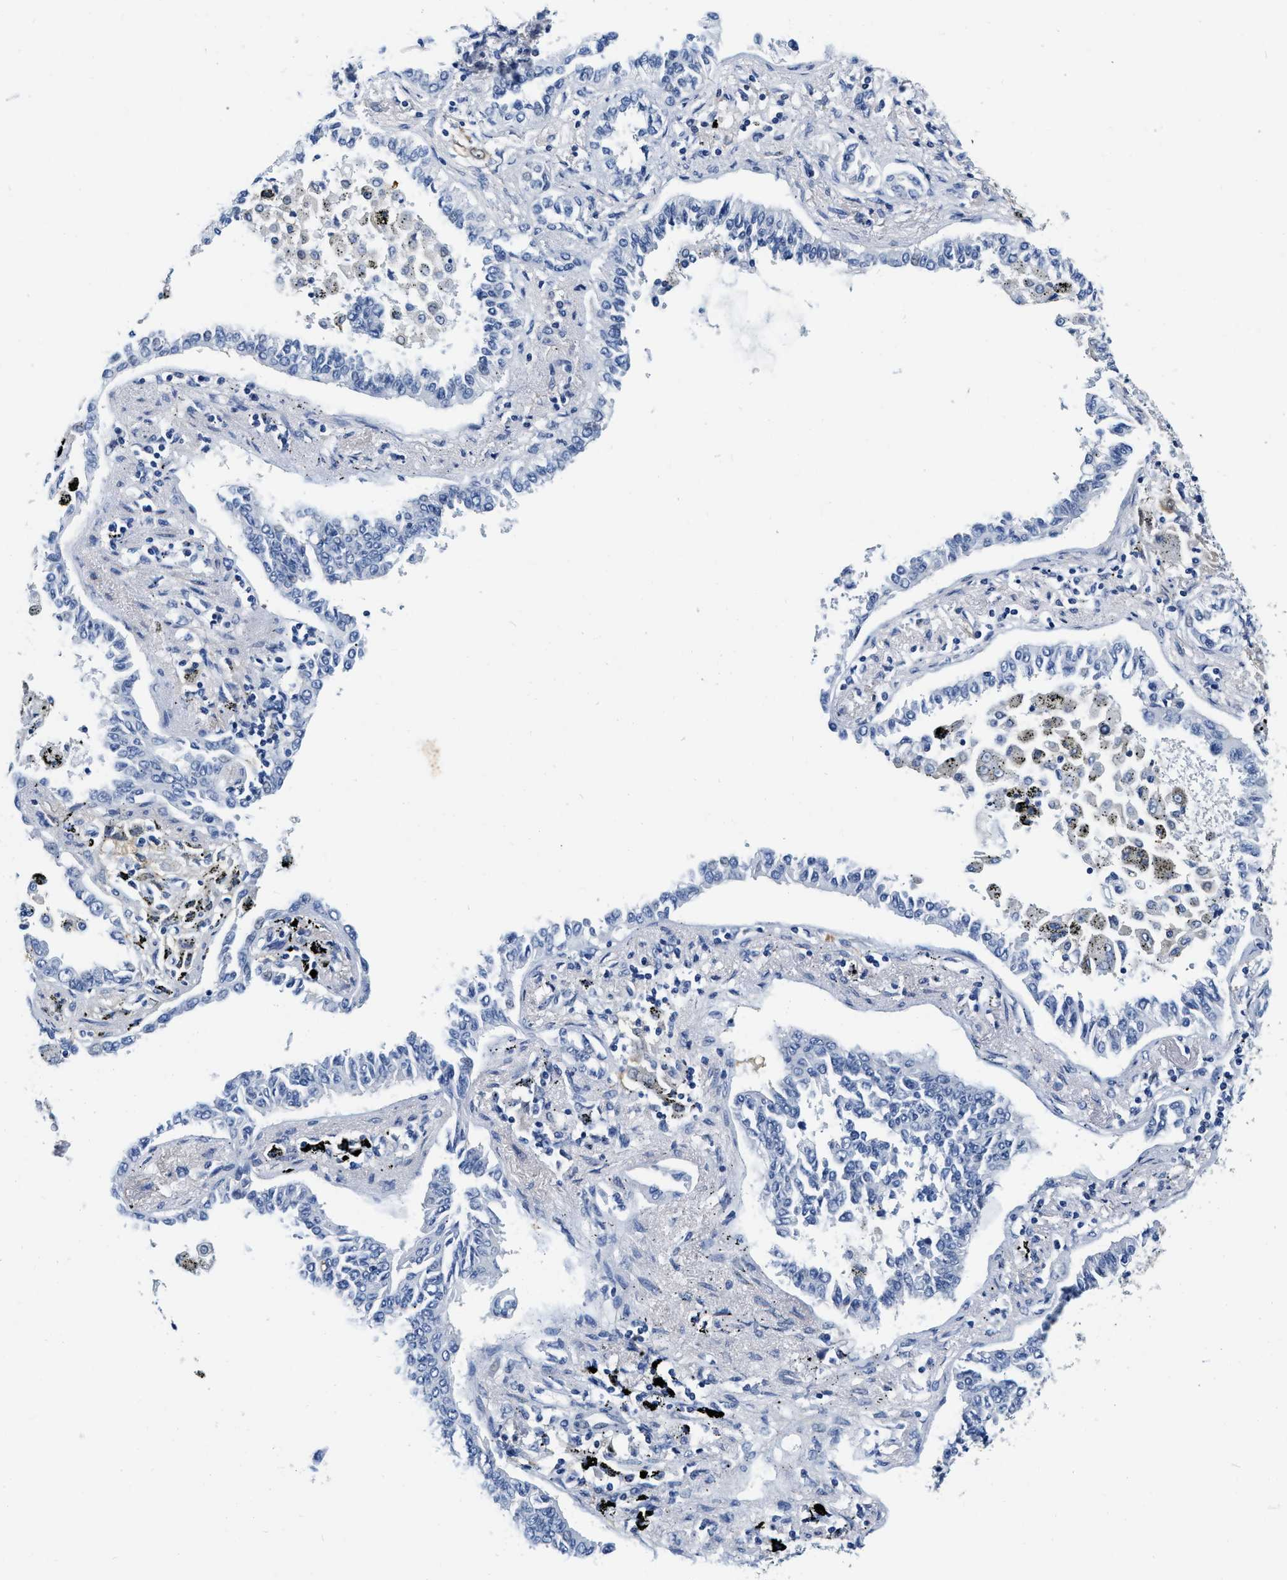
{"staining": {"intensity": "negative", "quantity": "none", "location": "none"}, "tissue": "lung cancer", "cell_type": "Tumor cells", "image_type": "cancer", "snomed": [{"axis": "morphology", "description": "Normal tissue, NOS"}, {"axis": "morphology", "description": "Adenocarcinoma, NOS"}, {"axis": "topography", "description": "Lung"}], "caption": "There is no significant expression in tumor cells of lung adenocarcinoma. (Brightfield microscopy of DAB immunohistochemistry (IHC) at high magnification).", "gene": "EIF2AK2", "patient": {"sex": "male", "age": 59}}